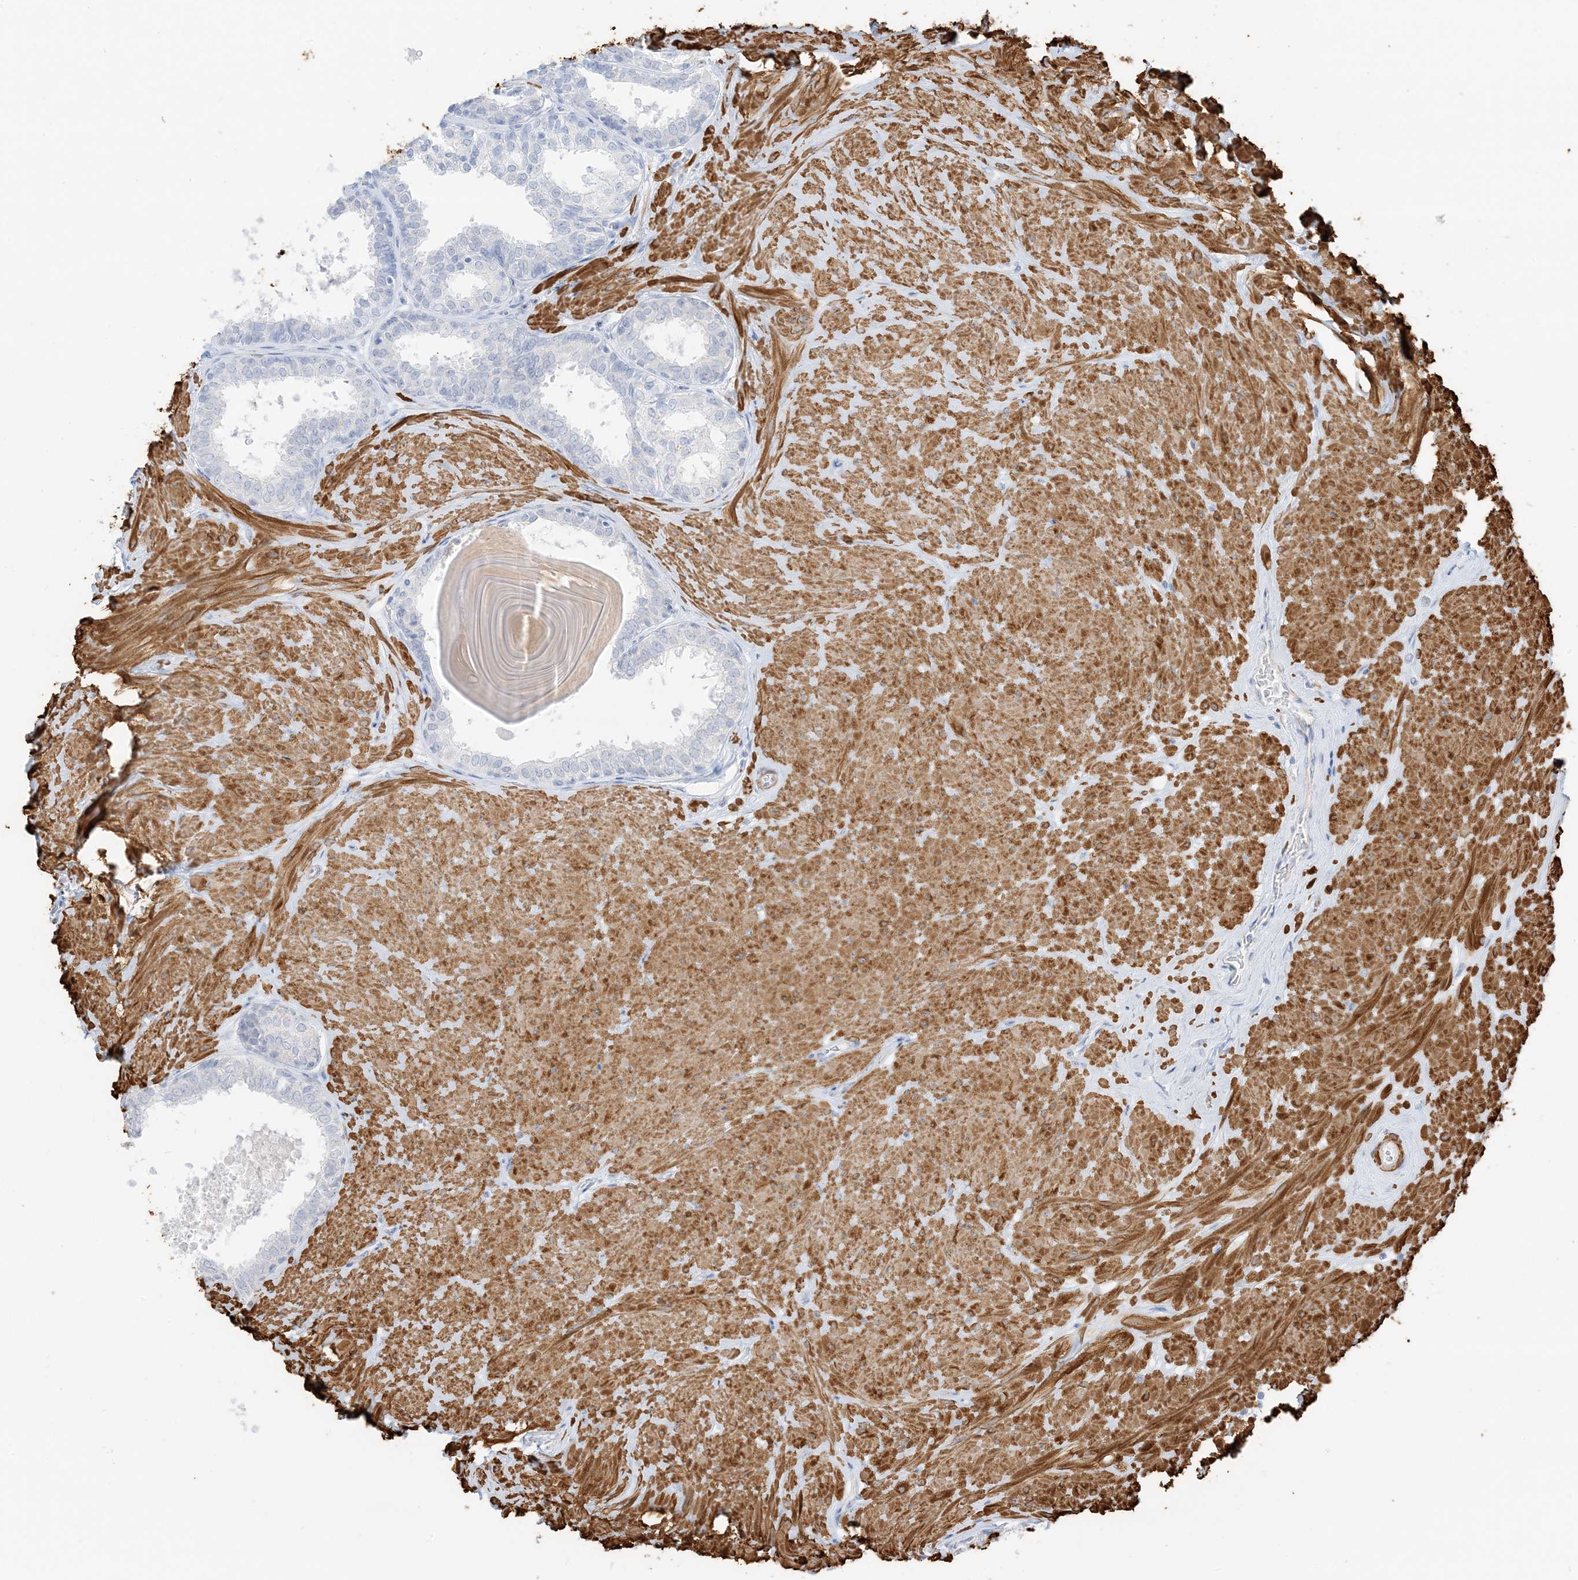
{"staining": {"intensity": "negative", "quantity": "none", "location": "none"}, "tissue": "prostate", "cell_type": "Glandular cells", "image_type": "normal", "snomed": [{"axis": "morphology", "description": "Normal tissue, NOS"}, {"axis": "topography", "description": "Prostate"}], "caption": "An immunohistochemistry (IHC) photomicrograph of normal prostate is shown. There is no staining in glandular cells of prostate.", "gene": "SLC22A13", "patient": {"sex": "male", "age": 48}}